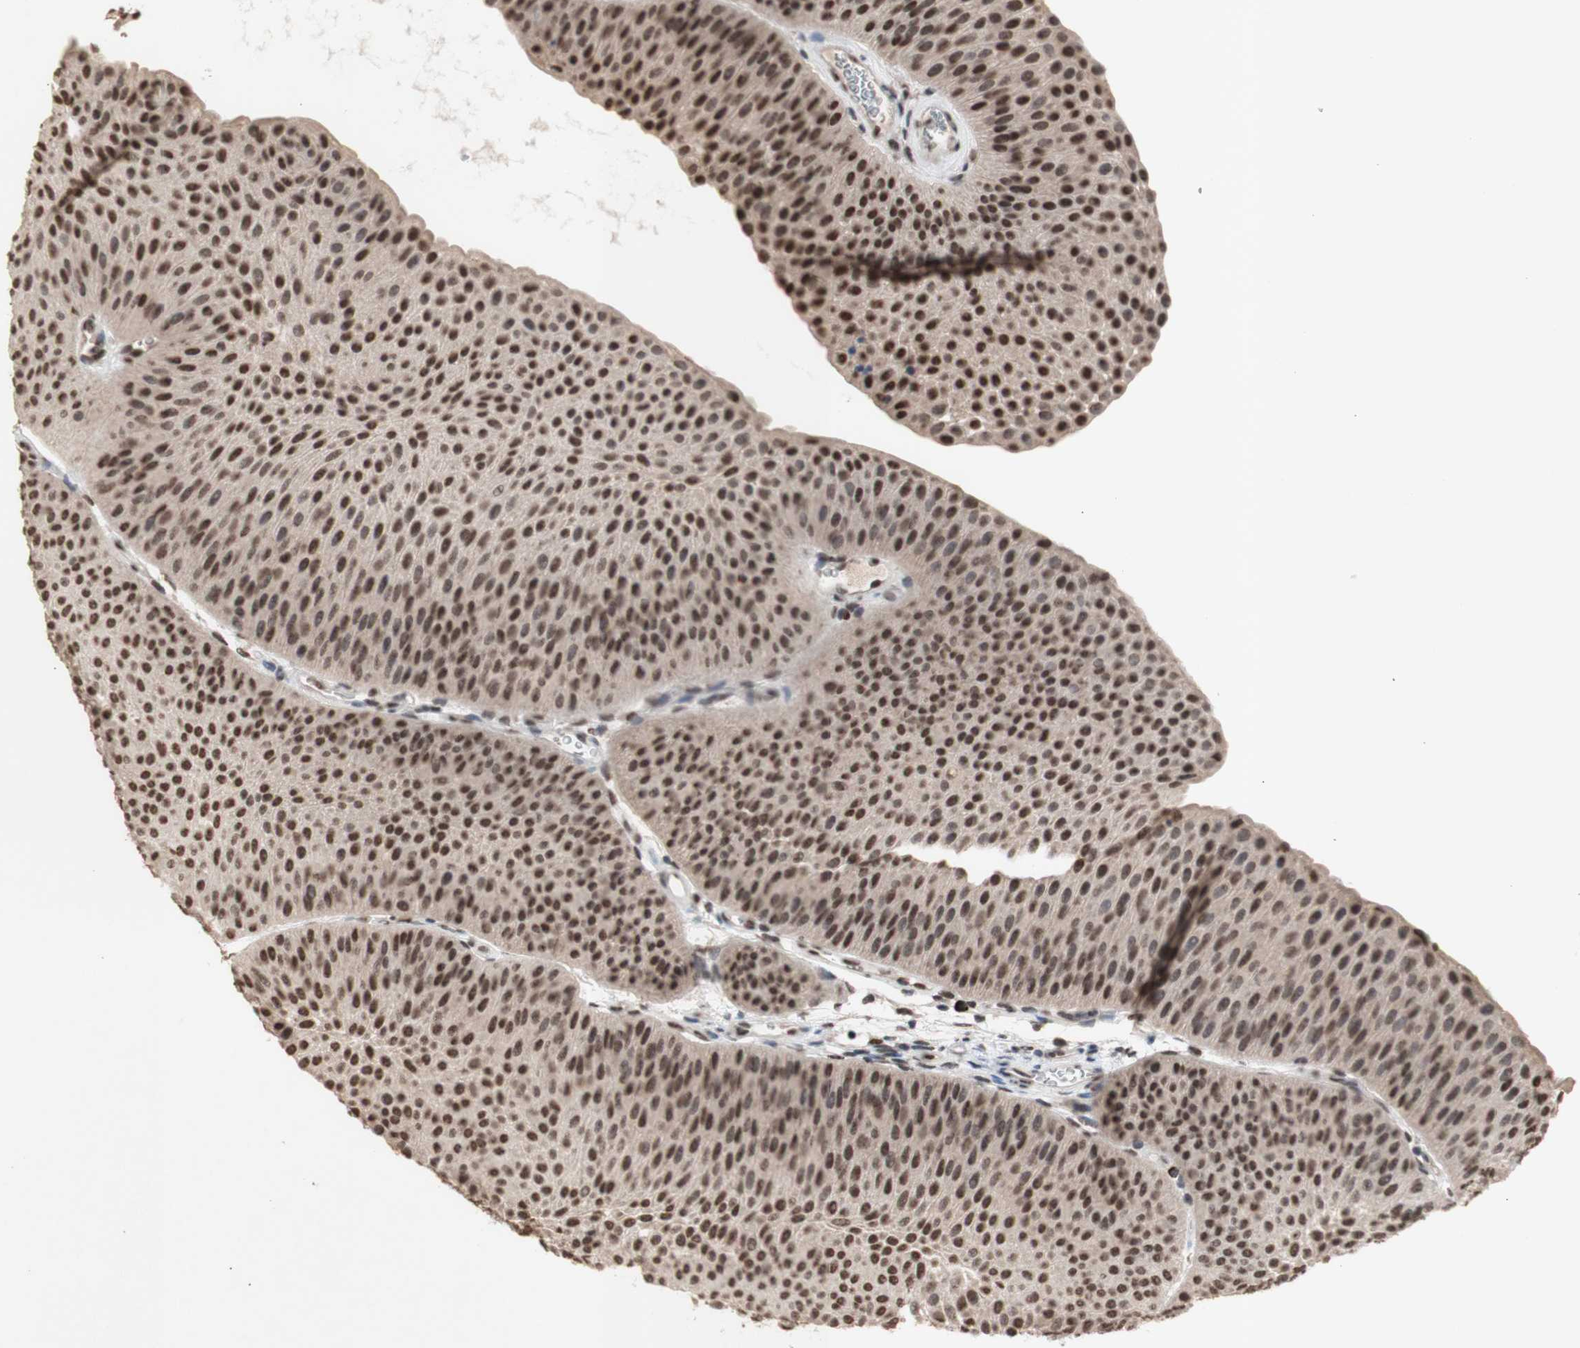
{"staining": {"intensity": "strong", "quantity": ">75%", "location": "nuclear"}, "tissue": "urothelial cancer", "cell_type": "Tumor cells", "image_type": "cancer", "snomed": [{"axis": "morphology", "description": "Urothelial carcinoma, Low grade"}, {"axis": "topography", "description": "Urinary bladder"}], "caption": "Human urothelial cancer stained with a protein marker exhibits strong staining in tumor cells.", "gene": "SFPQ", "patient": {"sex": "female", "age": 60}}